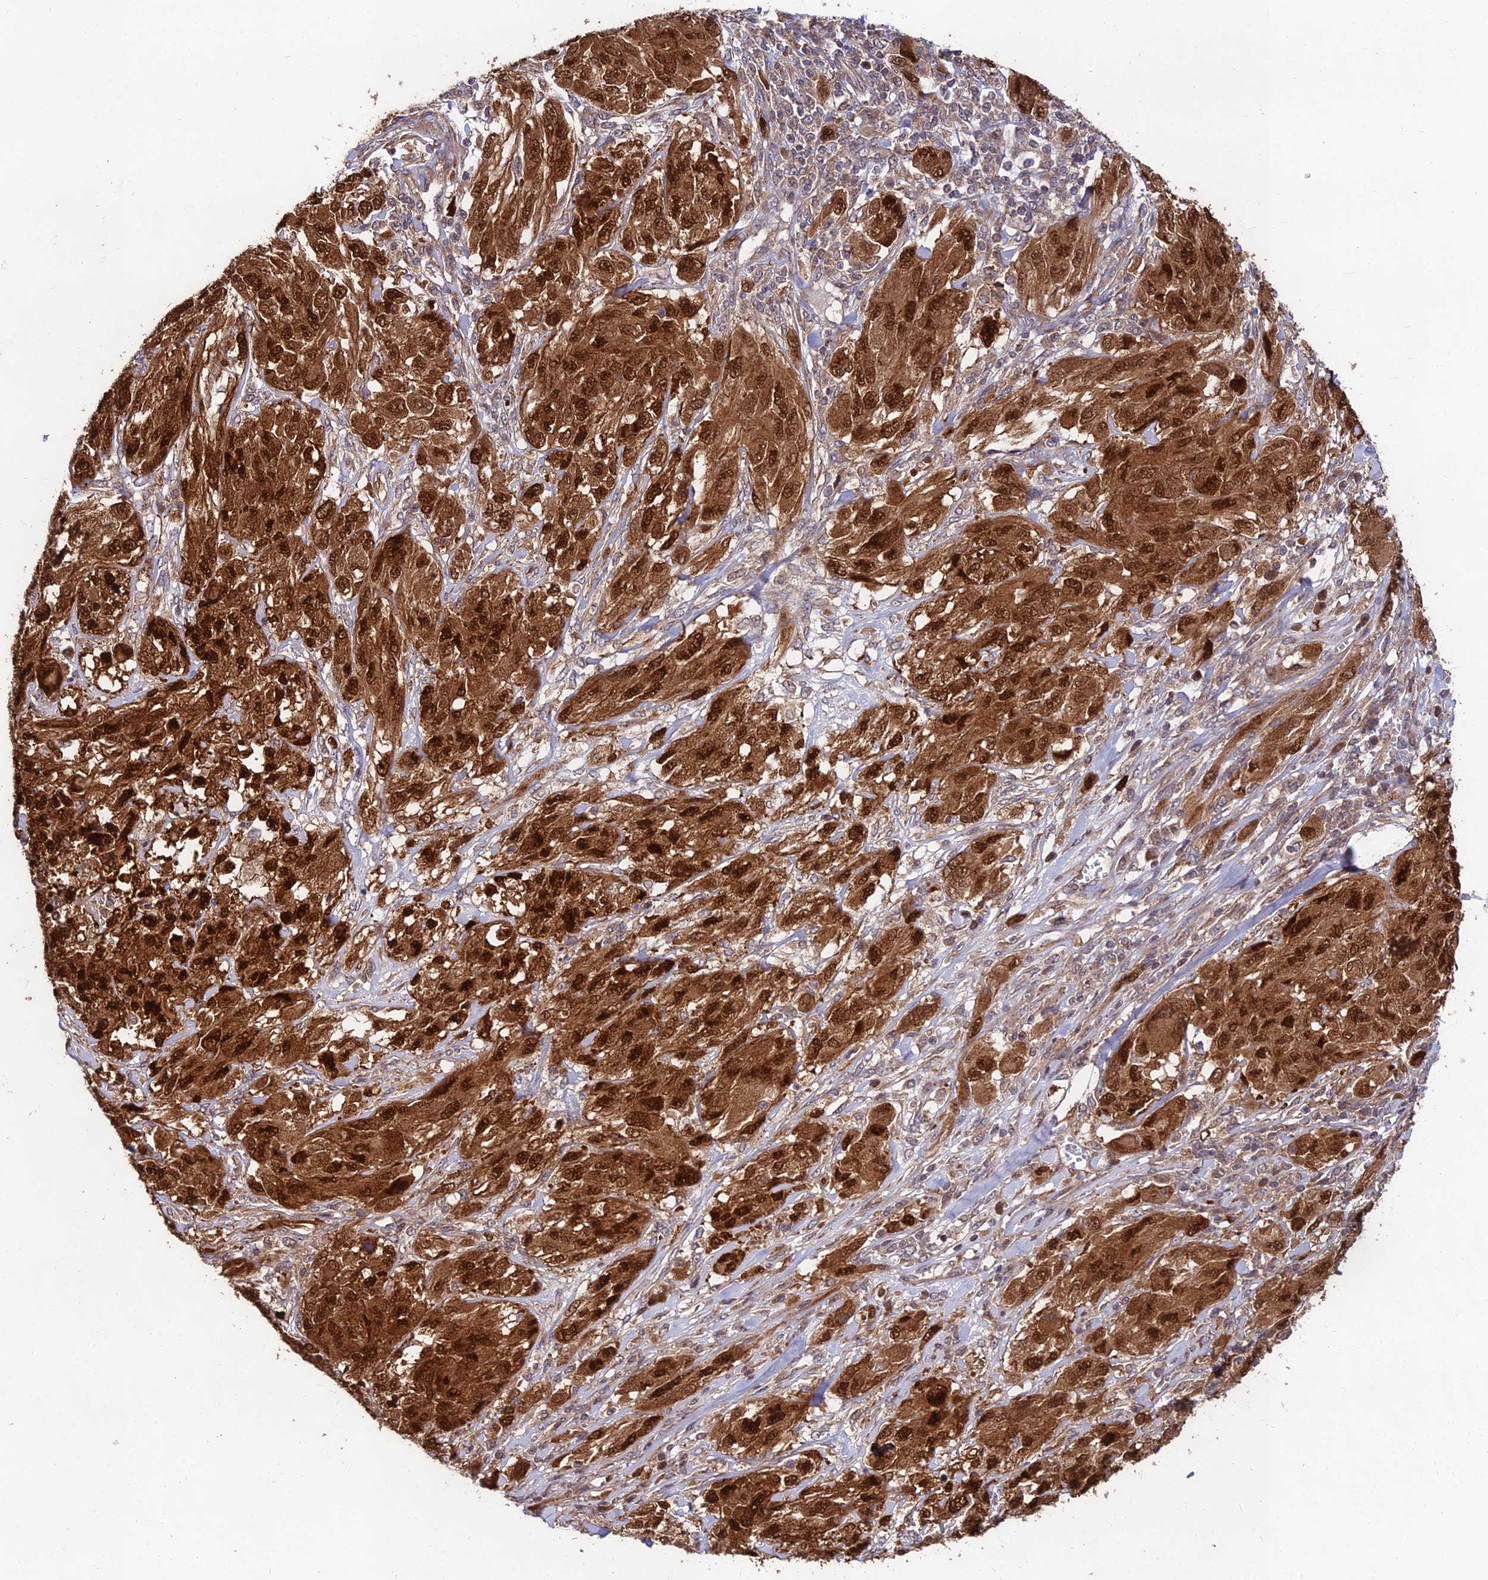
{"staining": {"intensity": "strong", "quantity": ">75%", "location": "cytoplasmic/membranous,nuclear"}, "tissue": "melanoma", "cell_type": "Tumor cells", "image_type": "cancer", "snomed": [{"axis": "morphology", "description": "Malignant melanoma, NOS"}, {"axis": "topography", "description": "Skin"}], "caption": "The micrograph shows staining of melanoma, revealing strong cytoplasmic/membranous and nuclear protein expression (brown color) within tumor cells.", "gene": "MKKS", "patient": {"sex": "female", "age": 91}}